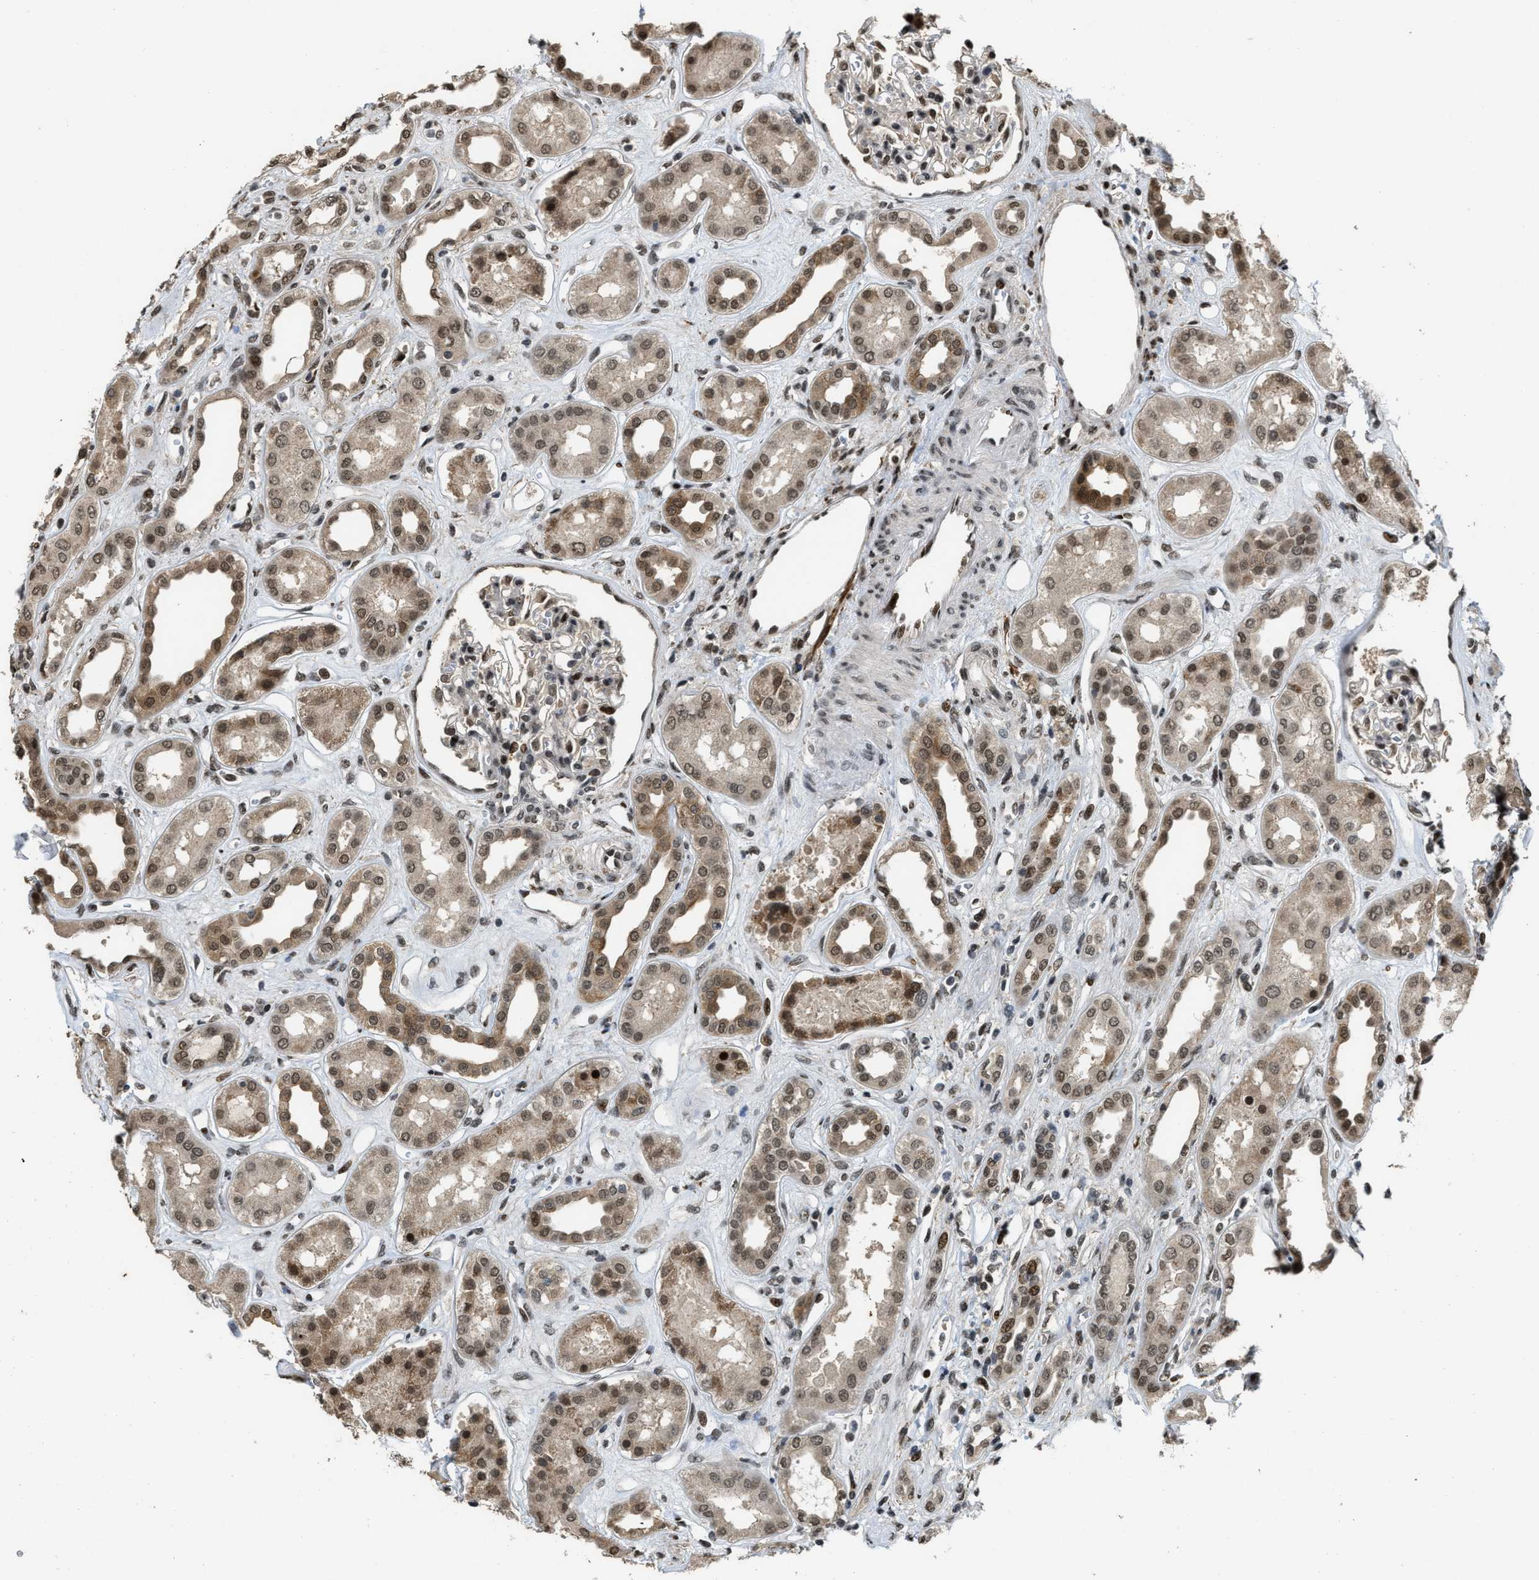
{"staining": {"intensity": "strong", "quantity": "25%-75%", "location": "nuclear"}, "tissue": "kidney", "cell_type": "Cells in glomeruli", "image_type": "normal", "snomed": [{"axis": "morphology", "description": "Normal tissue, NOS"}, {"axis": "topography", "description": "Kidney"}], "caption": "A high-resolution image shows immunohistochemistry (IHC) staining of normal kidney, which reveals strong nuclear expression in approximately 25%-75% of cells in glomeruli.", "gene": "SERTAD2", "patient": {"sex": "male", "age": 59}}